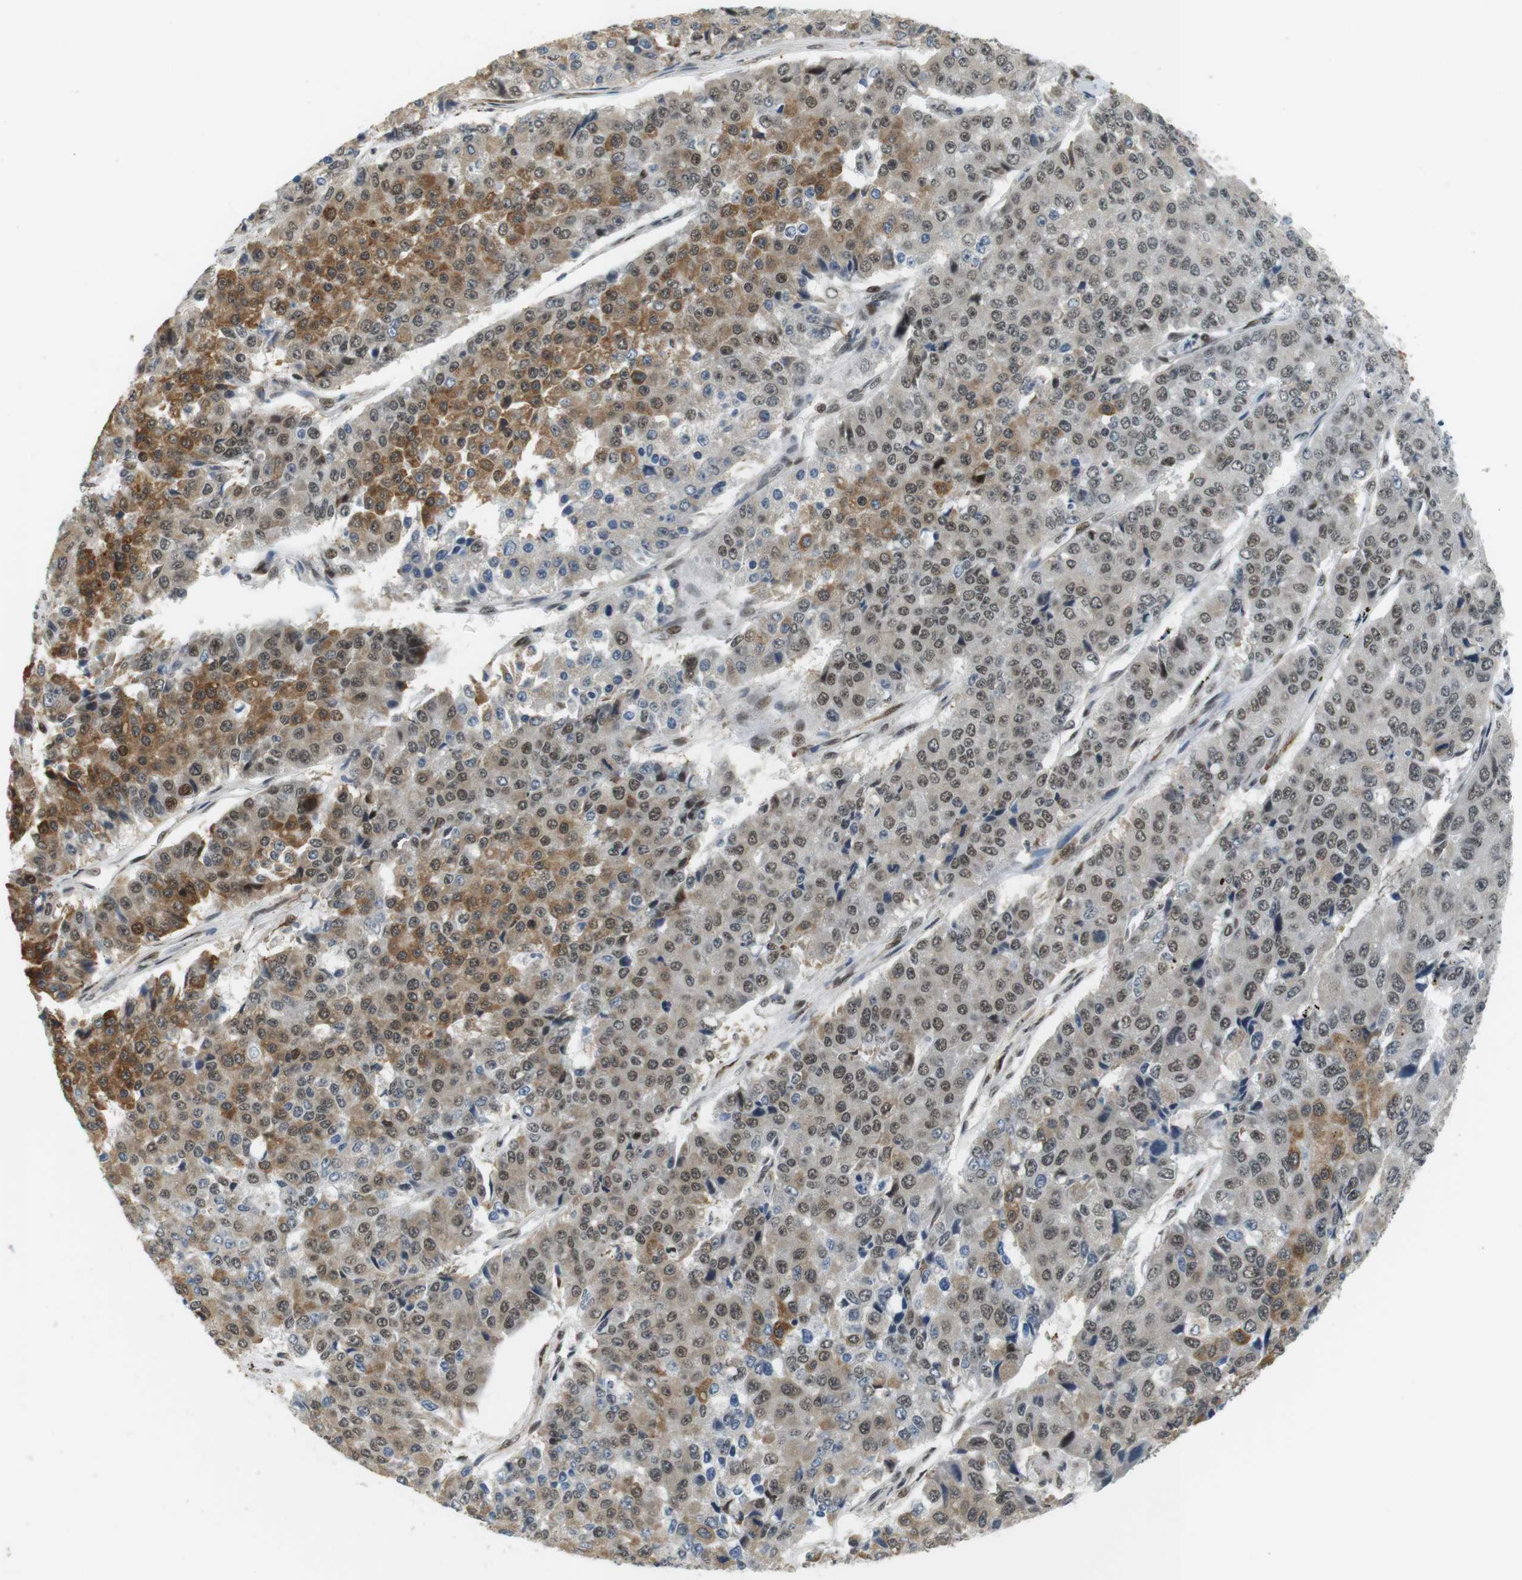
{"staining": {"intensity": "moderate", "quantity": "25%-75%", "location": "cytoplasmic/membranous,nuclear"}, "tissue": "pancreatic cancer", "cell_type": "Tumor cells", "image_type": "cancer", "snomed": [{"axis": "morphology", "description": "Adenocarcinoma, NOS"}, {"axis": "topography", "description": "Pancreas"}], "caption": "Tumor cells exhibit moderate cytoplasmic/membranous and nuclear expression in about 25%-75% of cells in pancreatic cancer (adenocarcinoma). (DAB (3,3'-diaminobenzidine) IHC with brightfield microscopy, high magnification).", "gene": "RNF38", "patient": {"sex": "male", "age": 50}}